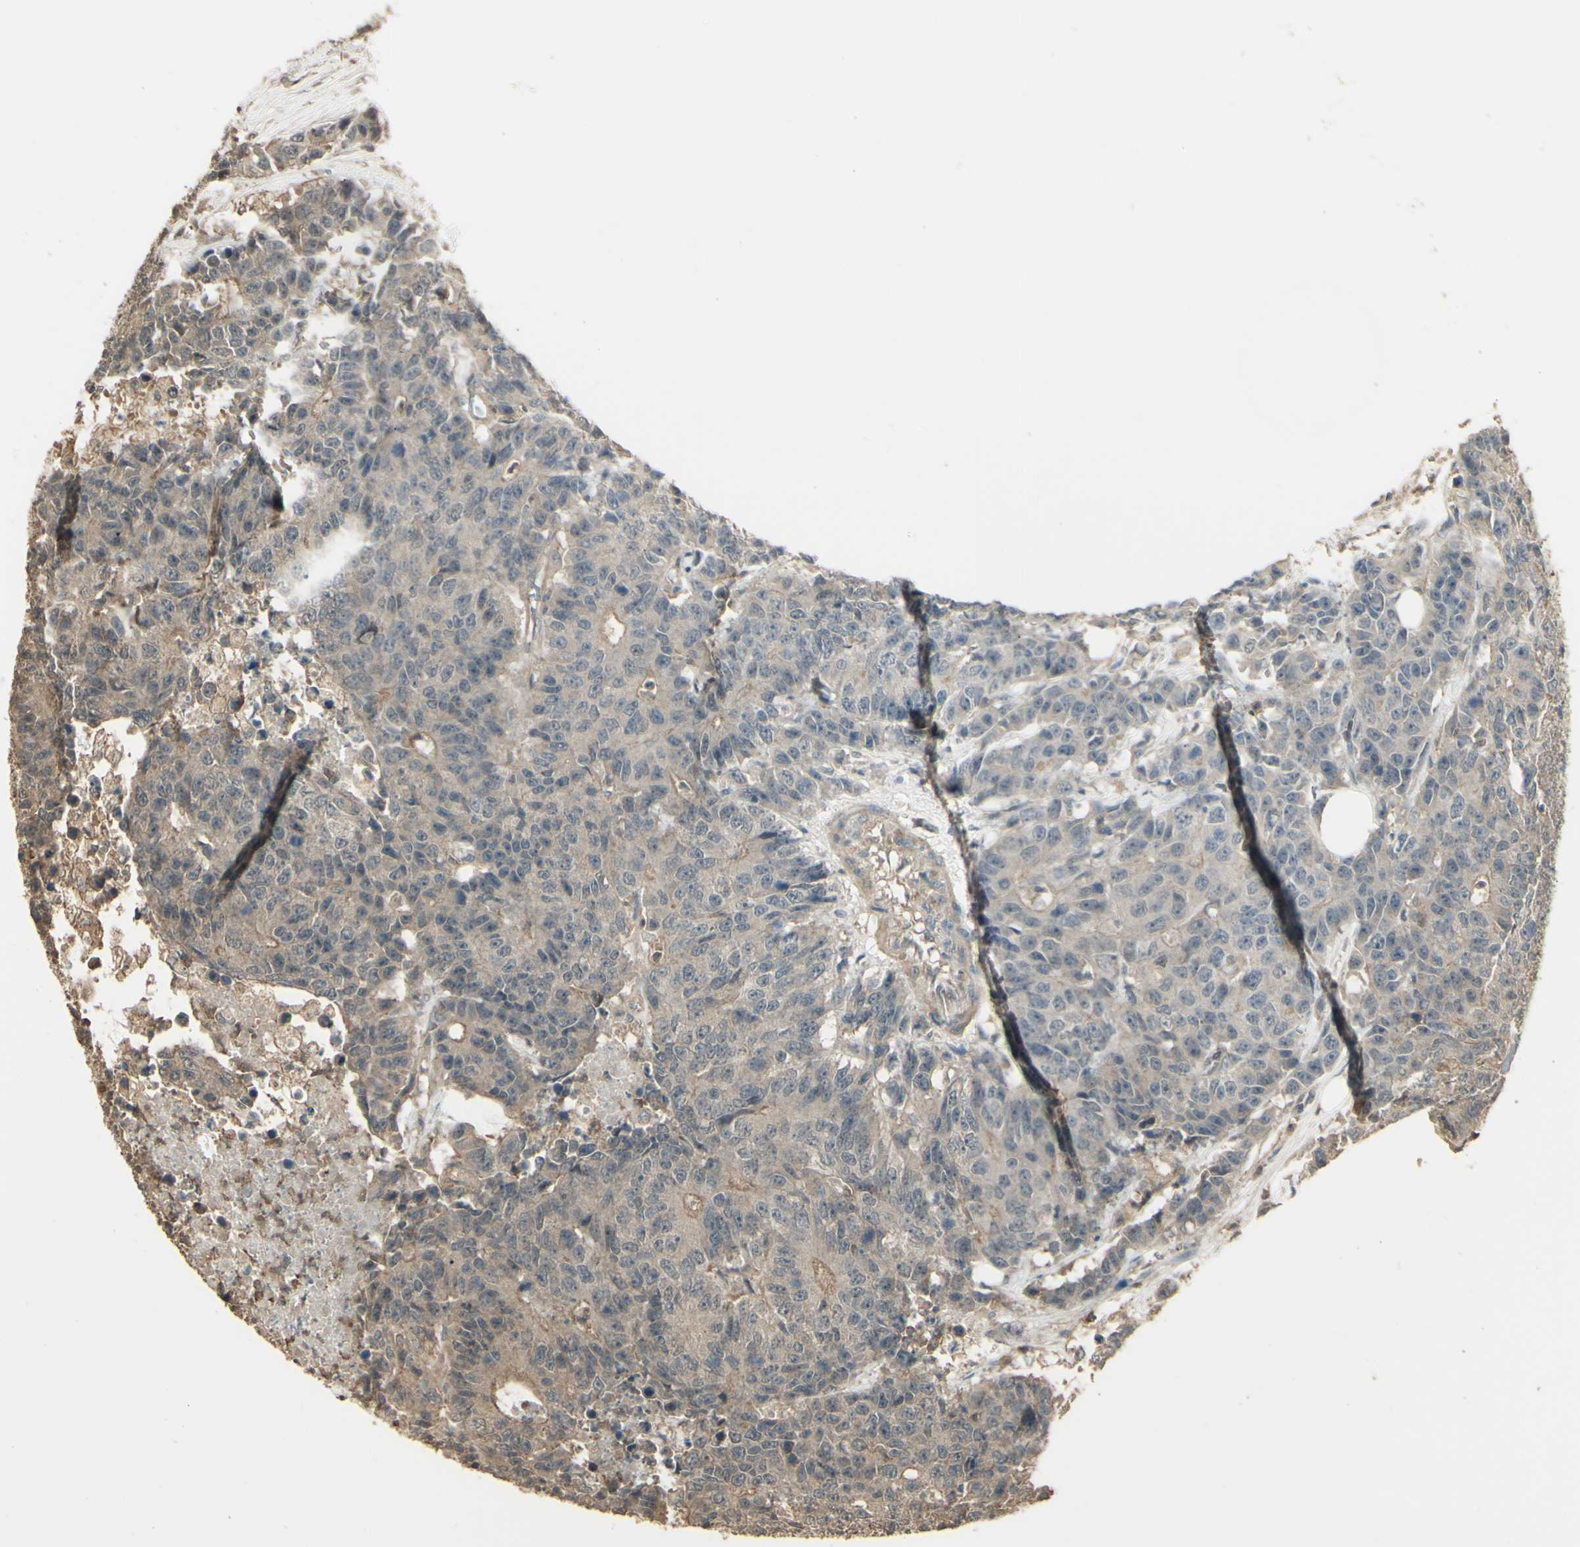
{"staining": {"intensity": "weak", "quantity": ">75%", "location": "cytoplasmic/membranous"}, "tissue": "colorectal cancer", "cell_type": "Tumor cells", "image_type": "cancer", "snomed": [{"axis": "morphology", "description": "Adenocarcinoma, NOS"}, {"axis": "topography", "description": "Colon"}], "caption": "Tumor cells exhibit weak cytoplasmic/membranous staining in about >75% of cells in colorectal adenocarcinoma.", "gene": "GNAS", "patient": {"sex": "female", "age": 86}}